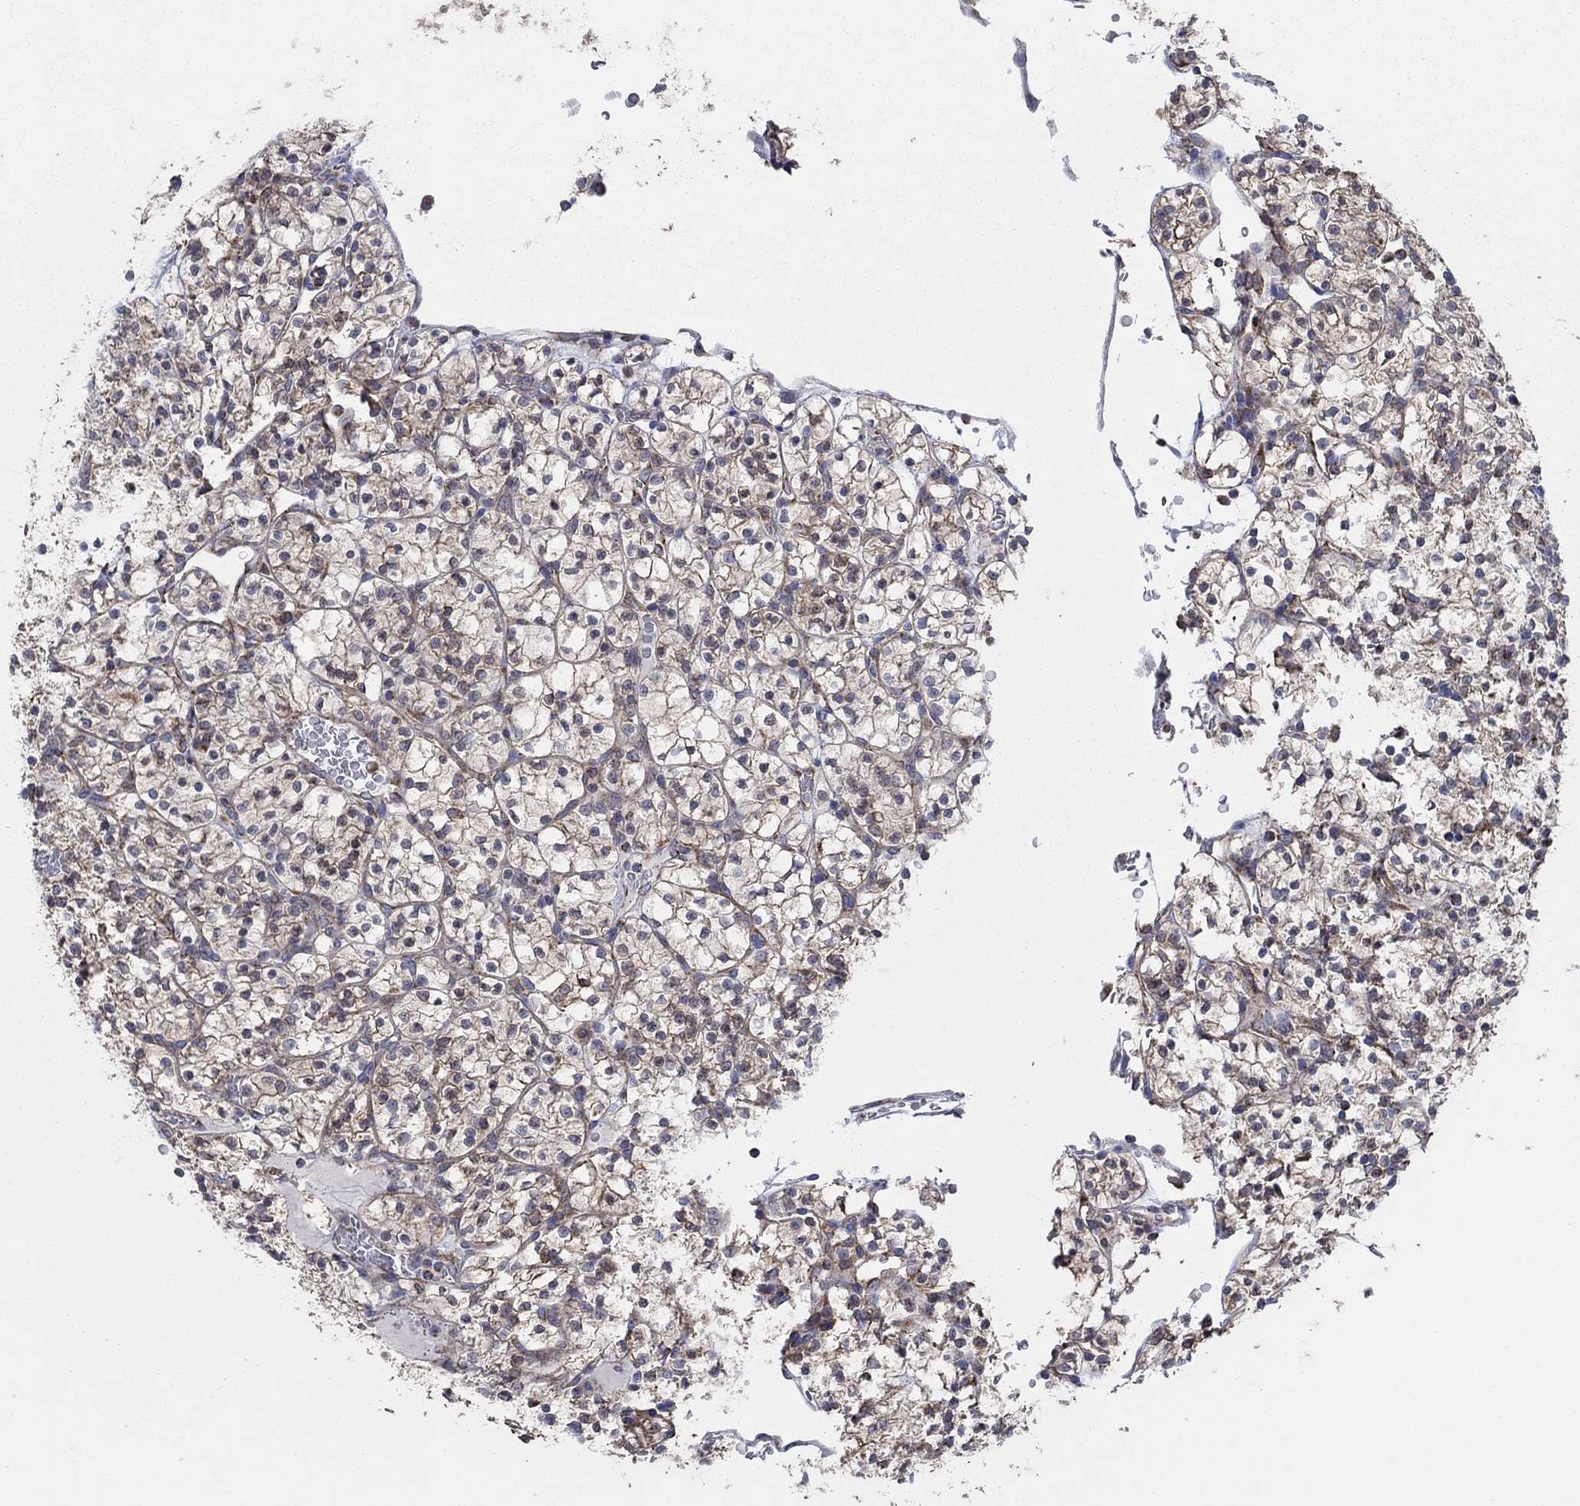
{"staining": {"intensity": "moderate", "quantity": ">75%", "location": "cytoplasmic/membranous"}, "tissue": "renal cancer", "cell_type": "Tumor cells", "image_type": "cancer", "snomed": [{"axis": "morphology", "description": "Adenocarcinoma, NOS"}, {"axis": "topography", "description": "Kidney"}], "caption": "Human renal cancer stained with a protein marker displays moderate staining in tumor cells.", "gene": "NCEH1", "patient": {"sex": "female", "age": 89}}